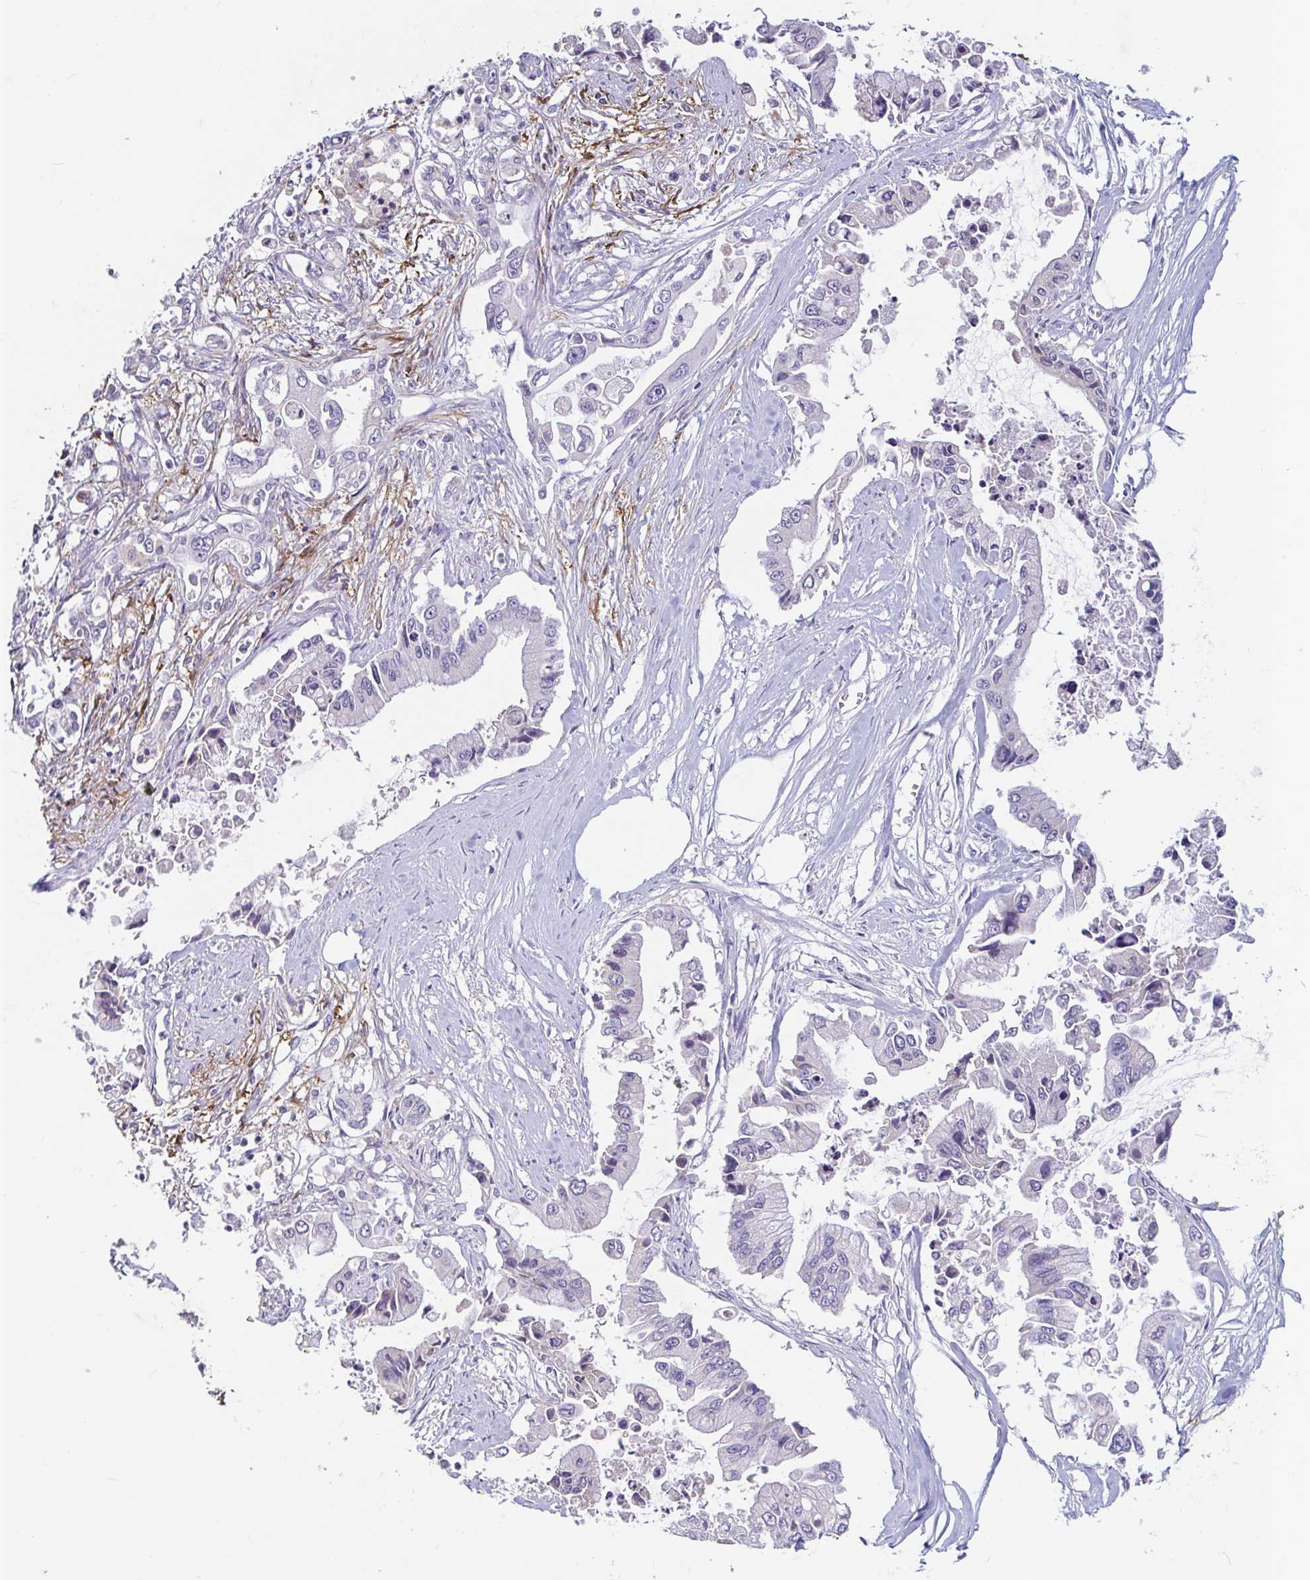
{"staining": {"intensity": "negative", "quantity": "none", "location": "none"}, "tissue": "pancreatic cancer", "cell_type": "Tumor cells", "image_type": "cancer", "snomed": [{"axis": "morphology", "description": "Adenocarcinoma, NOS"}, {"axis": "topography", "description": "Pancreas"}], "caption": "Immunohistochemical staining of pancreatic adenocarcinoma reveals no significant positivity in tumor cells. The staining was performed using DAB (3,3'-diaminobenzidine) to visualize the protein expression in brown, while the nuclei were stained in blue with hematoxylin (Magnification: 20x).", "gene": "ADH1A", "patient": {"sex": "male", "age": 84}}